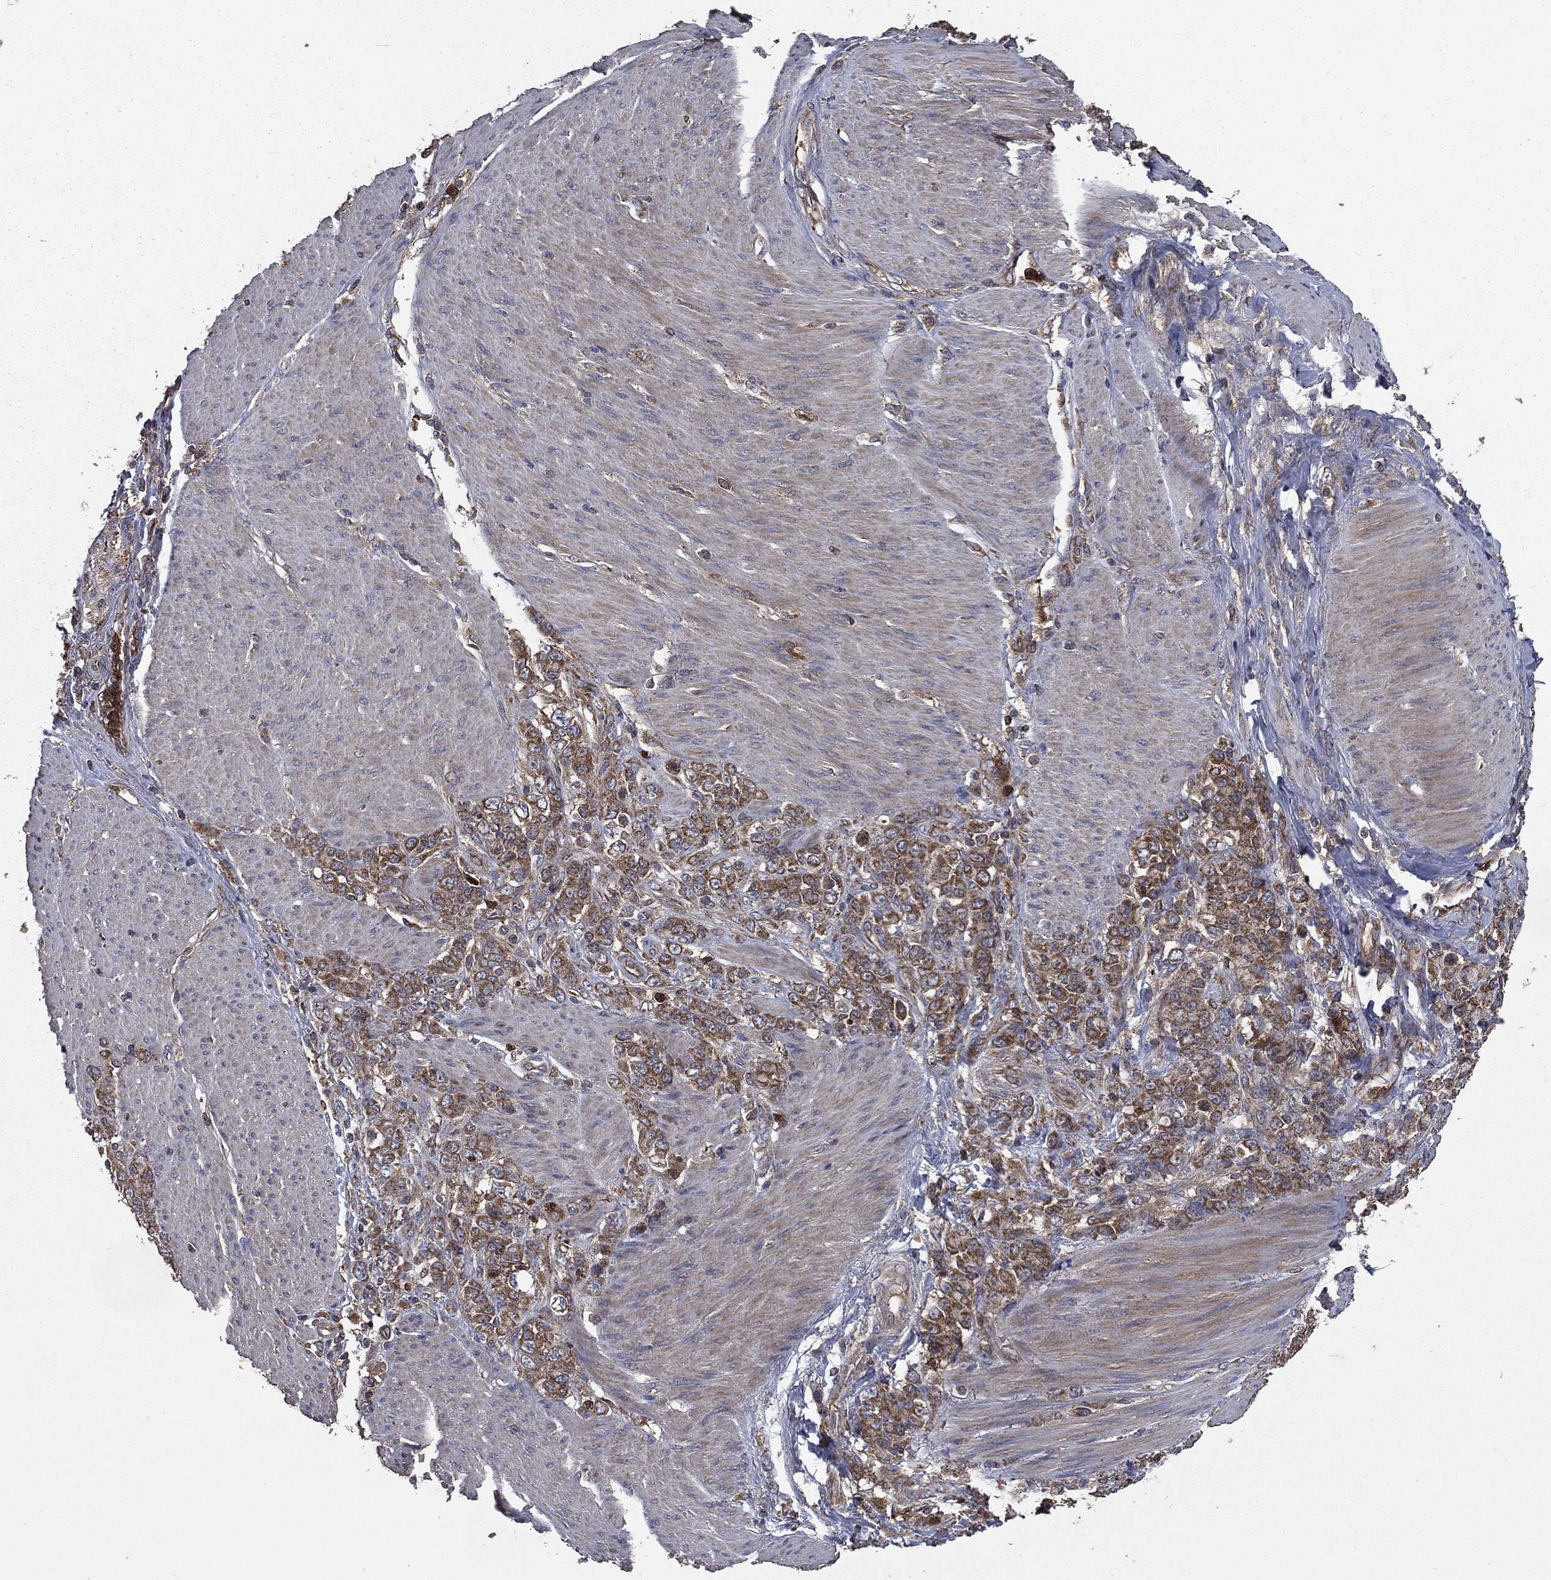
{"staining": {"intensity": "moderate", "quantity": ">75%", "location": "cytoplasmic/membranous"}, "tissue": "stomach cancer", "cell_type": "Tumor cells", "image_type": "cancer", "snomed": [{"axis": "morphology", "description": "Adenocarcinoma, NOS"}, {"axis": "topography", "description": "Stomach"}], "caption": "Stomach cancer (adenocarcinoma) tissue demonstrates moderate cytoplasmic/membranous expression in about >75% of tumor cells, visualized by immunohistochemistry.", "gene": "MAPK6", "patient": {"sex": "female", "age": 79}}